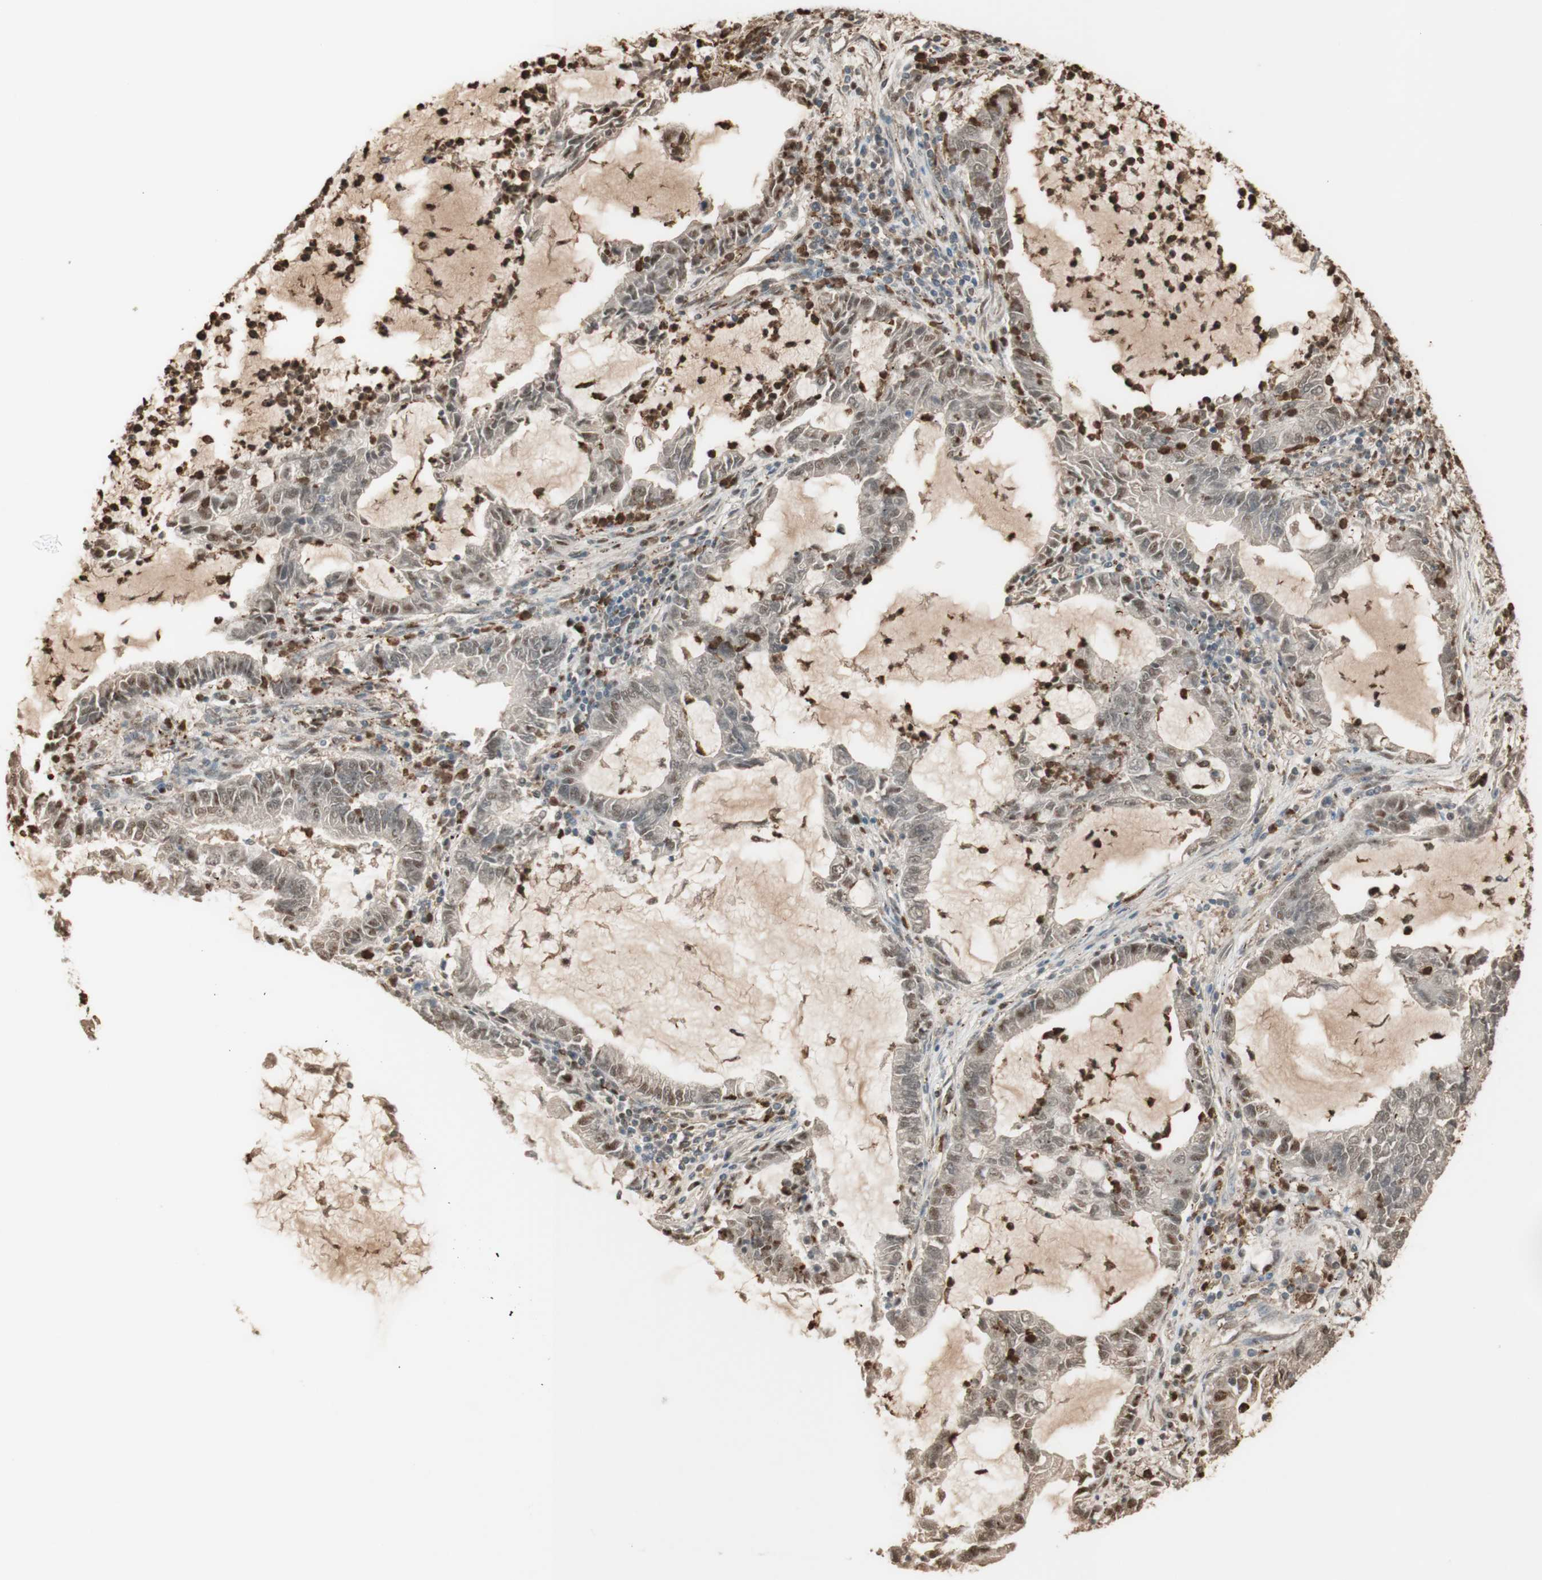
{"staining": {"intensity": "weak", "quantity": ">75%", "location": "cytoplasmic/membranous,nuclear"}, "tissue": "lung cancer", "cell_type": "Tumor cells", "image_type": "cancer", "snomed": [{"axis": "morphology", "description": "Adenocarcinoma, NOS"}, {"axis": "topography", "description": "Lung"}], "caption": "A histopathology image of human lung adenocarcinoma stained for a protein reveals weak cytoplasmic/membranous and nuclear brown staining in tumor cells. (DAB (3,3'-diaminobenzidine) IHC with brightfield microscopy, high magnification).", "gene": "NID1", "patient": {"sex": "female", "age": 51}}